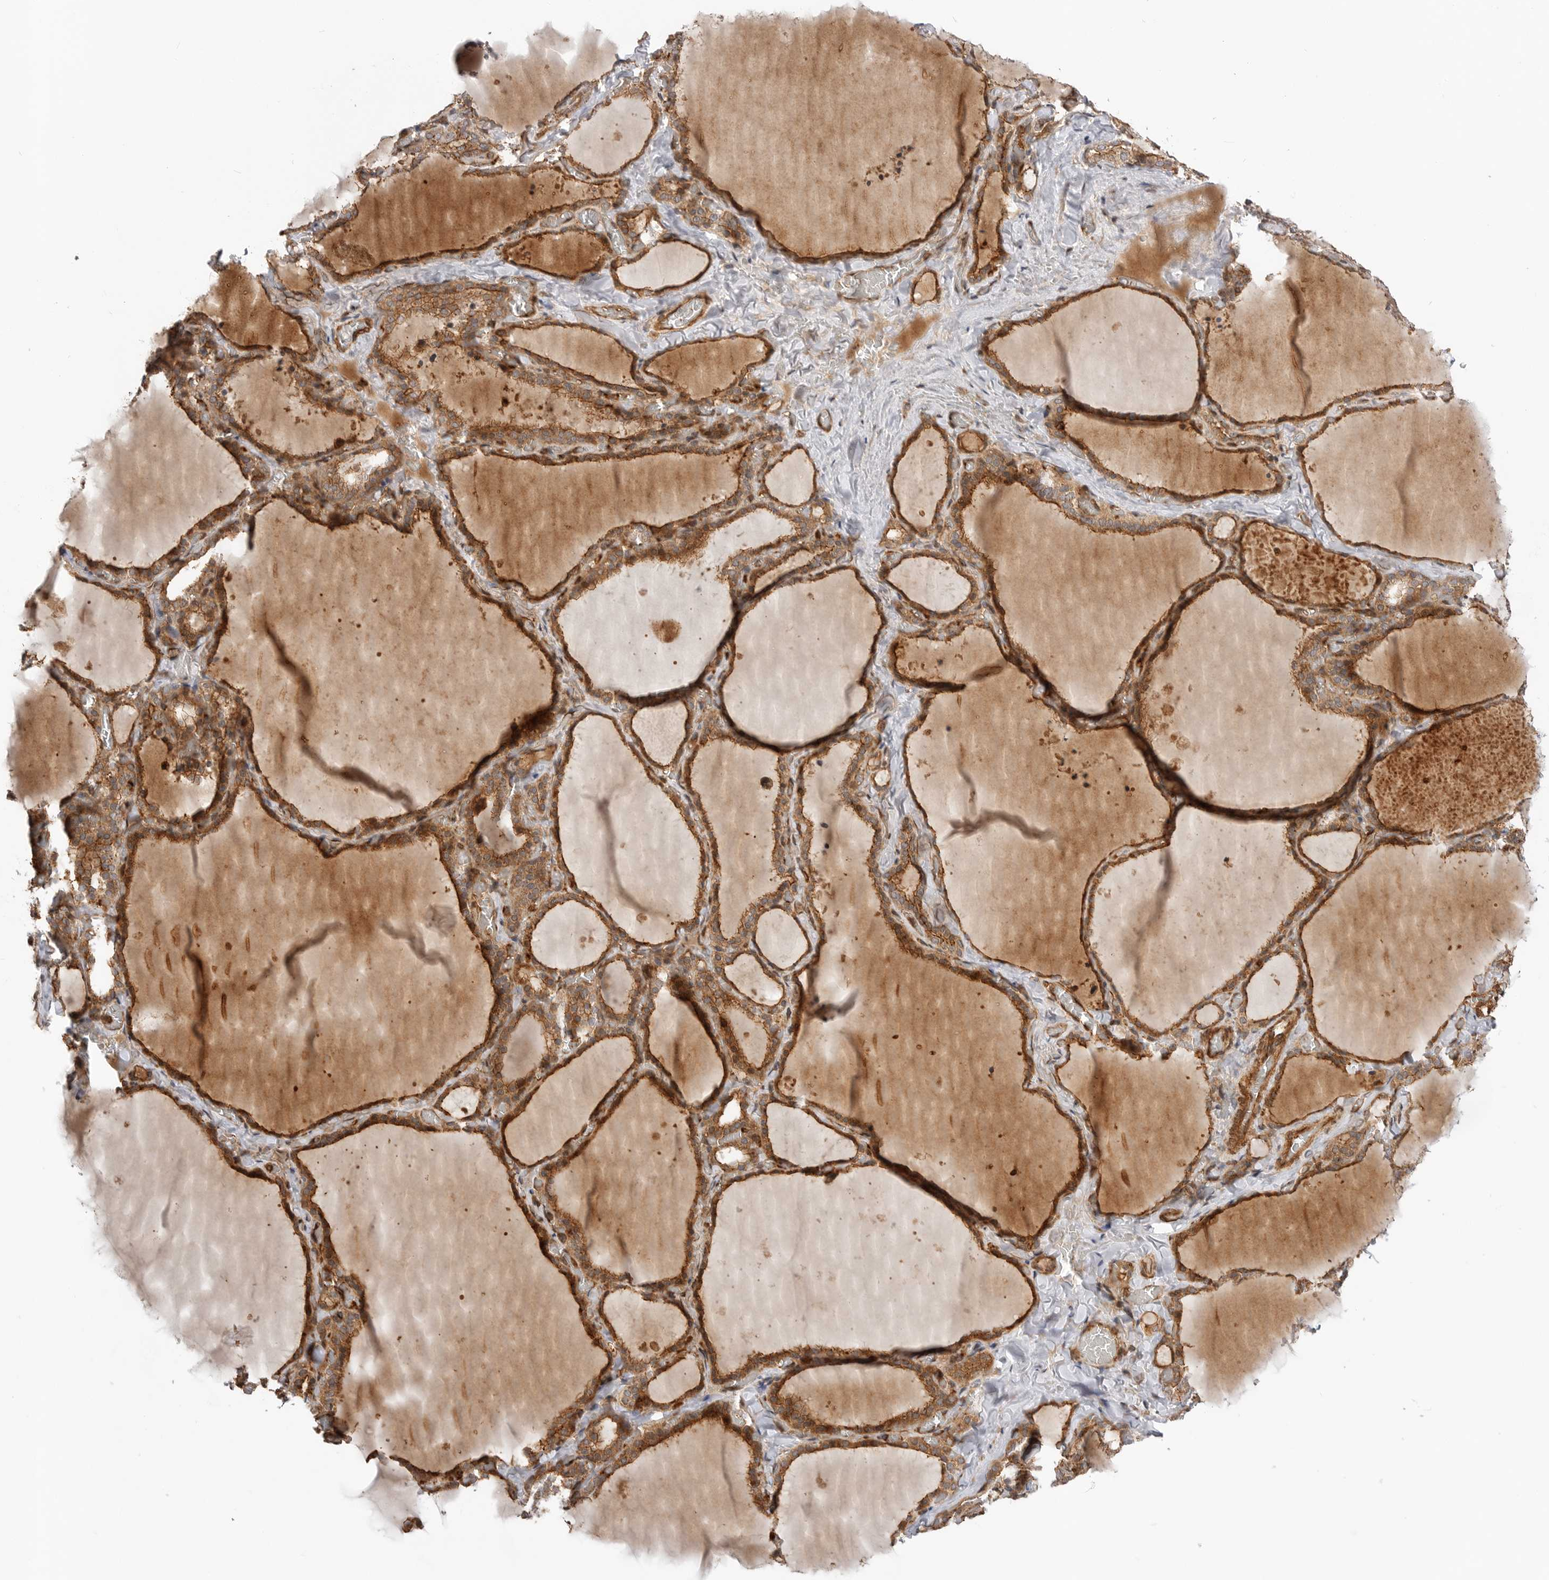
{"staining": {"intensity": "moderate", "quantity": ">75%", "location": "cytoplasmic/membranous"}, "tissue": "thyroid gland", "cell_type": "Glandular cells", "image_type": "normal", "snomed": [{"axis": "morphology", "description": "Normal tissue, NOS"}, {"axis": "topography", "description": "Thyroid gland"}], "caption": "A brown stain labels moderate cytoplasmic/membranous staining of a protein in glandular cells of unremarkable thyroid gland. (DAB = brown stain, brightfield microscopy at high magnification).", "gene": "GPATCH2", "patient": {"sex": "female", "age": 22}}